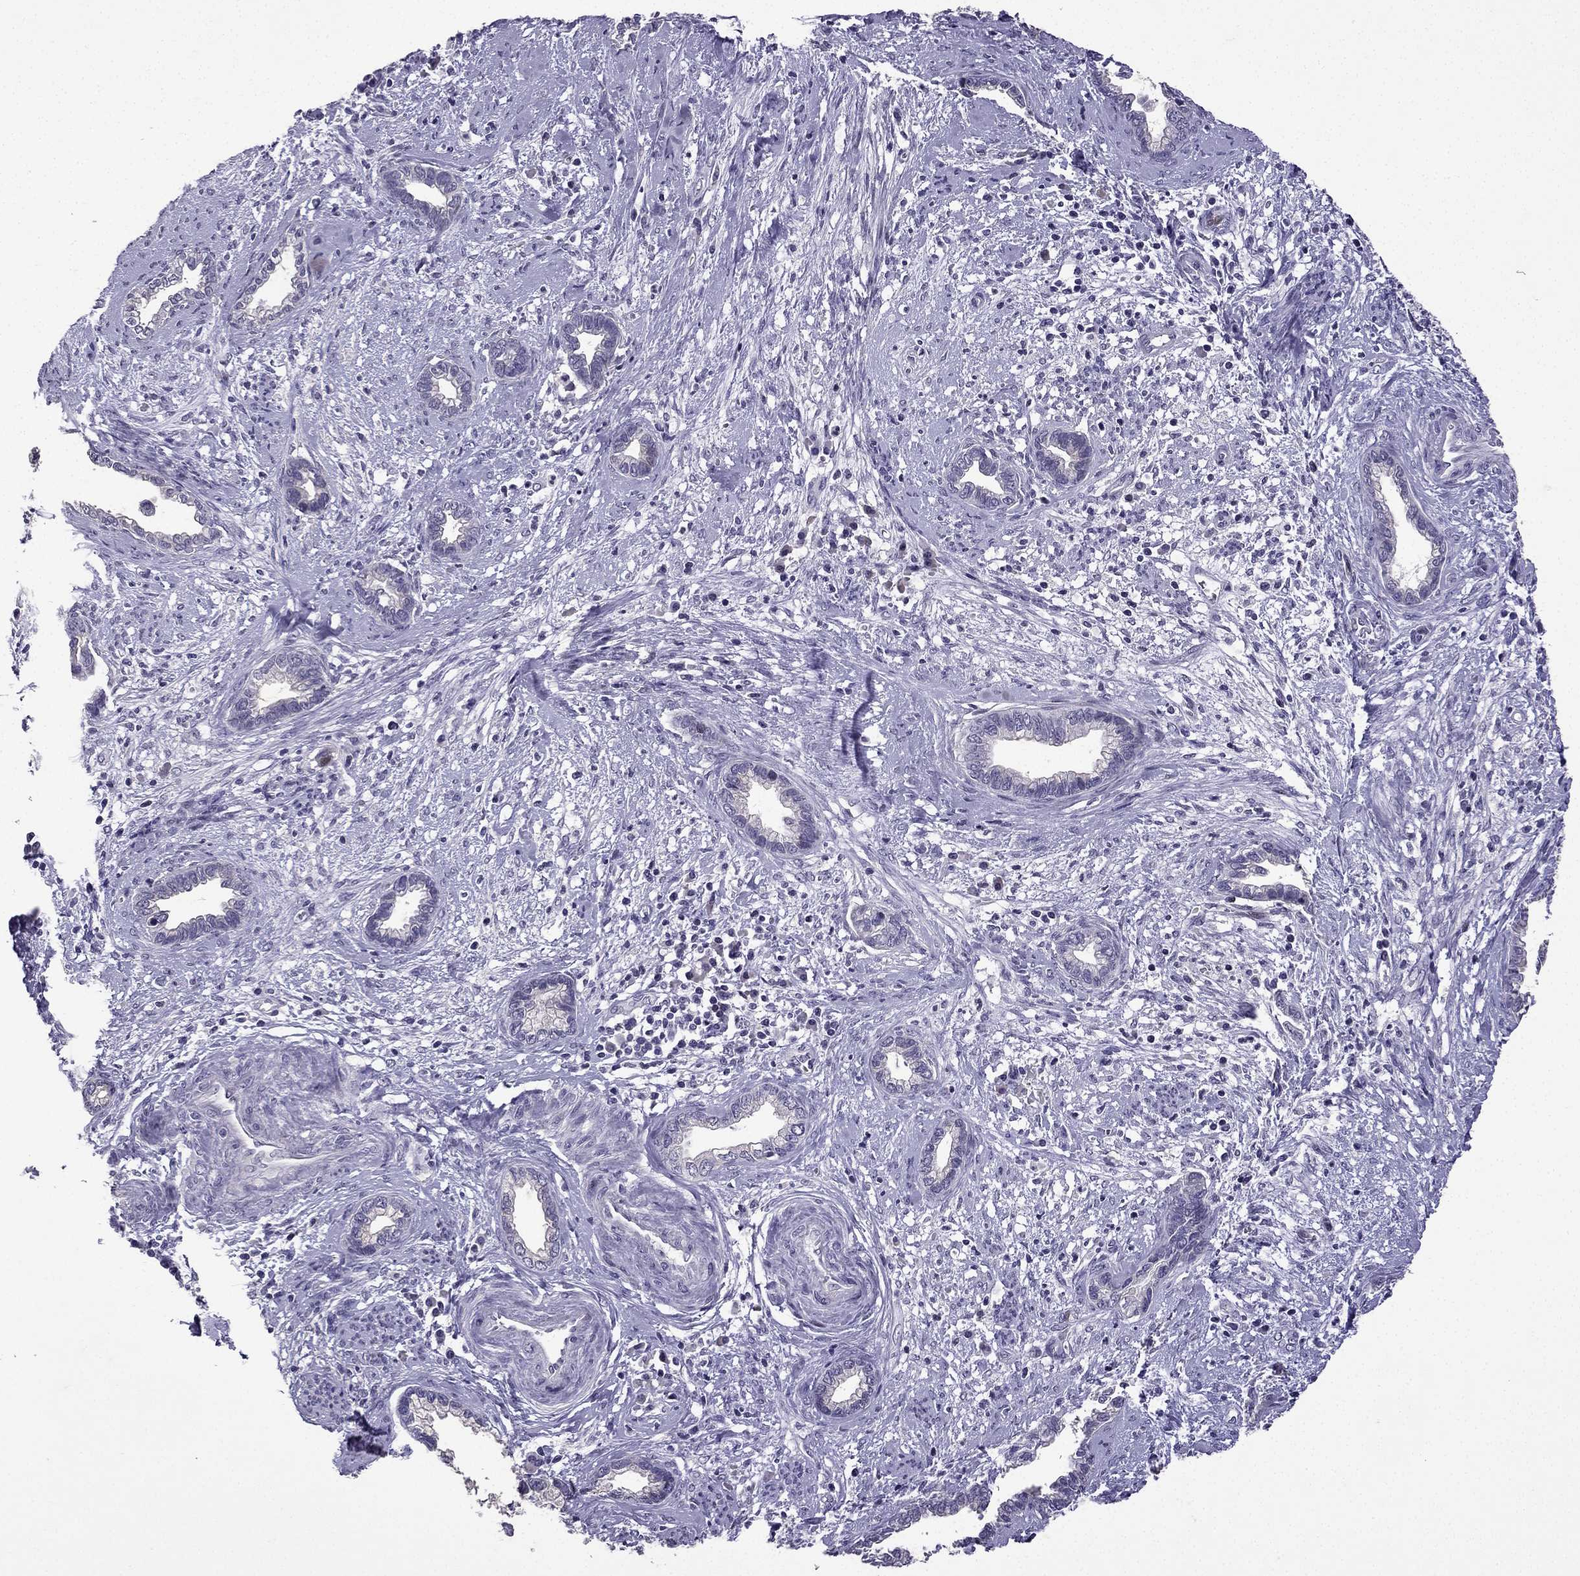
{"staining": {"intensity": "negative", "quantity": "none", "location": "none"}, "tissue": "cervical cancer", "cell_type": "Tumor cells", "image_type": "cancer", "snomed": [{"axis": "morphology", "description": "Adenocarcinoma, NOS"}, {"axis": "topography", "description": "Cervix"}], "caption": "DAB (3,3'-diaminobenzidine) immunohistochemical staining of human cervical cancer (adenocarcinoma) reveals no significant expression in tumor cells.", "gene": "TTN", "patient": {"sex": "female", "age": 62}}